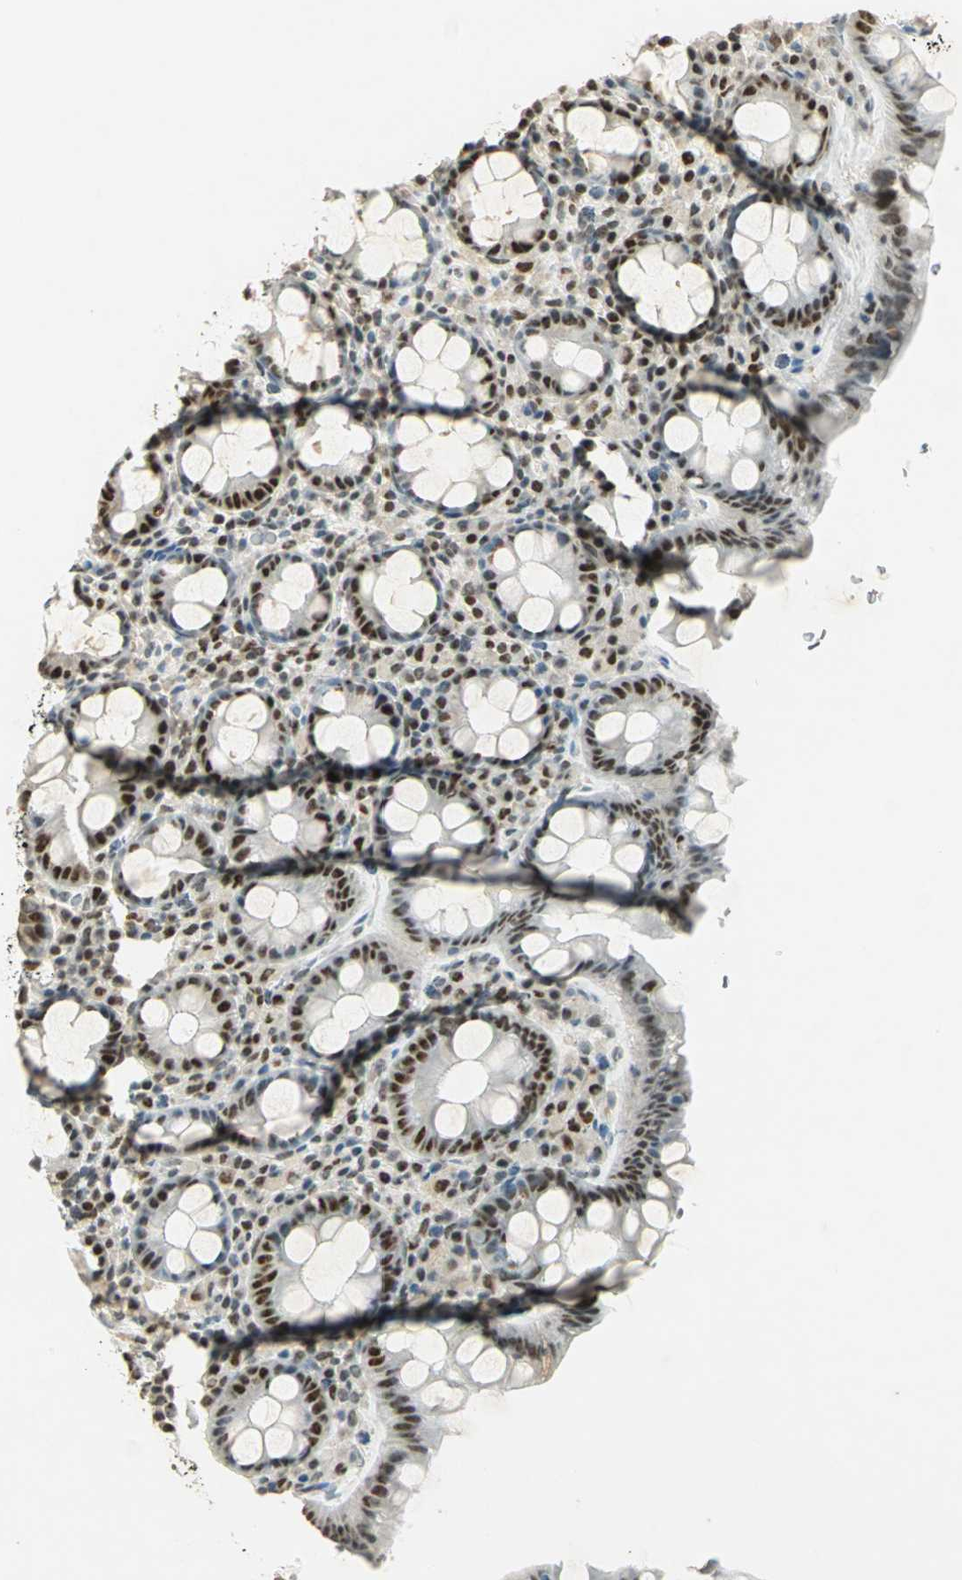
{"staining": {"intensity": "strong", "quantity": ">75%", "location": "nuclear"}, "tissue": "rectum", "cell_type": "Glandular cells", "image_type": "normal", "snomed": [{"axis": "morphology", "description": "Normal tissue, NOS"}, {"axis": "topography", "description": "Rectum"}], "caption": "High-magnification brightfield microscopy of benign rectum stained with DAB (3,3'-diaminobenzidine) (brown) and counterstained with hematoxylin (blue). glandular cells exhibit strong nuclear positivity is identified in approximately>75% of cells. (Brightfield microscopy of DAB IHC at high magnification).", "gene": "AK6", "patient": {"sex": "male", "age": 92}}